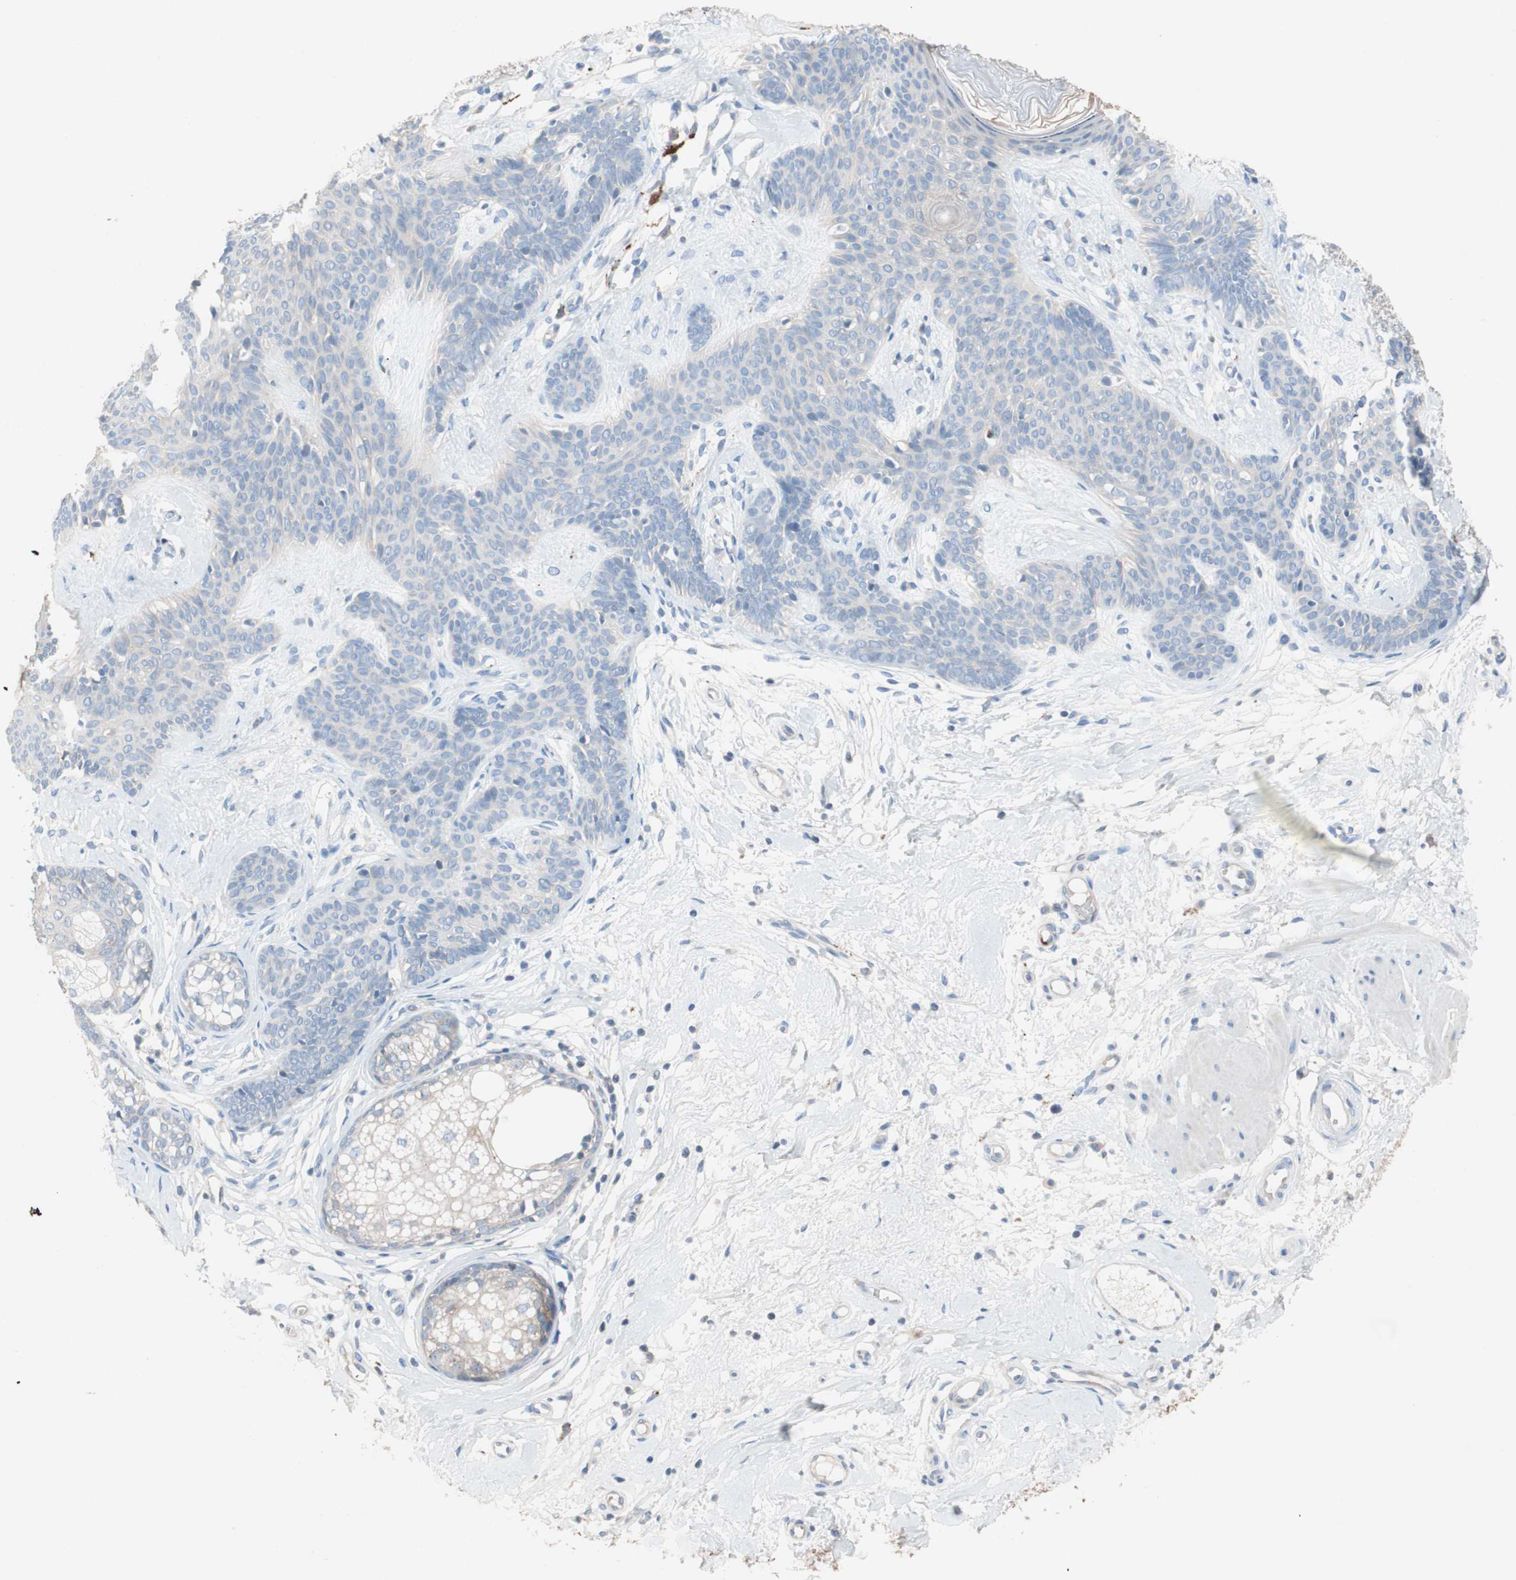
{"staining": {"intensity": "negative", "quantity": "none", "location": "none"}, "tissue": "skin cancer", "cell_type": "Tumor cells", "image_type": "cancer", "snomed": [{"axis": "morphology", "description": "Developmental malformation"}, {"axis": "morphology", "description": "Basal cell carcinoma"}, {"axis": "topography", "description": "Skin"}], "caption": "The IHC micrograph has no significant expression in tumor cells of skin basal cell carcinoma tissue.", "gene": "CLEC4D", "patient": {"sex": "female", "age": 62}}